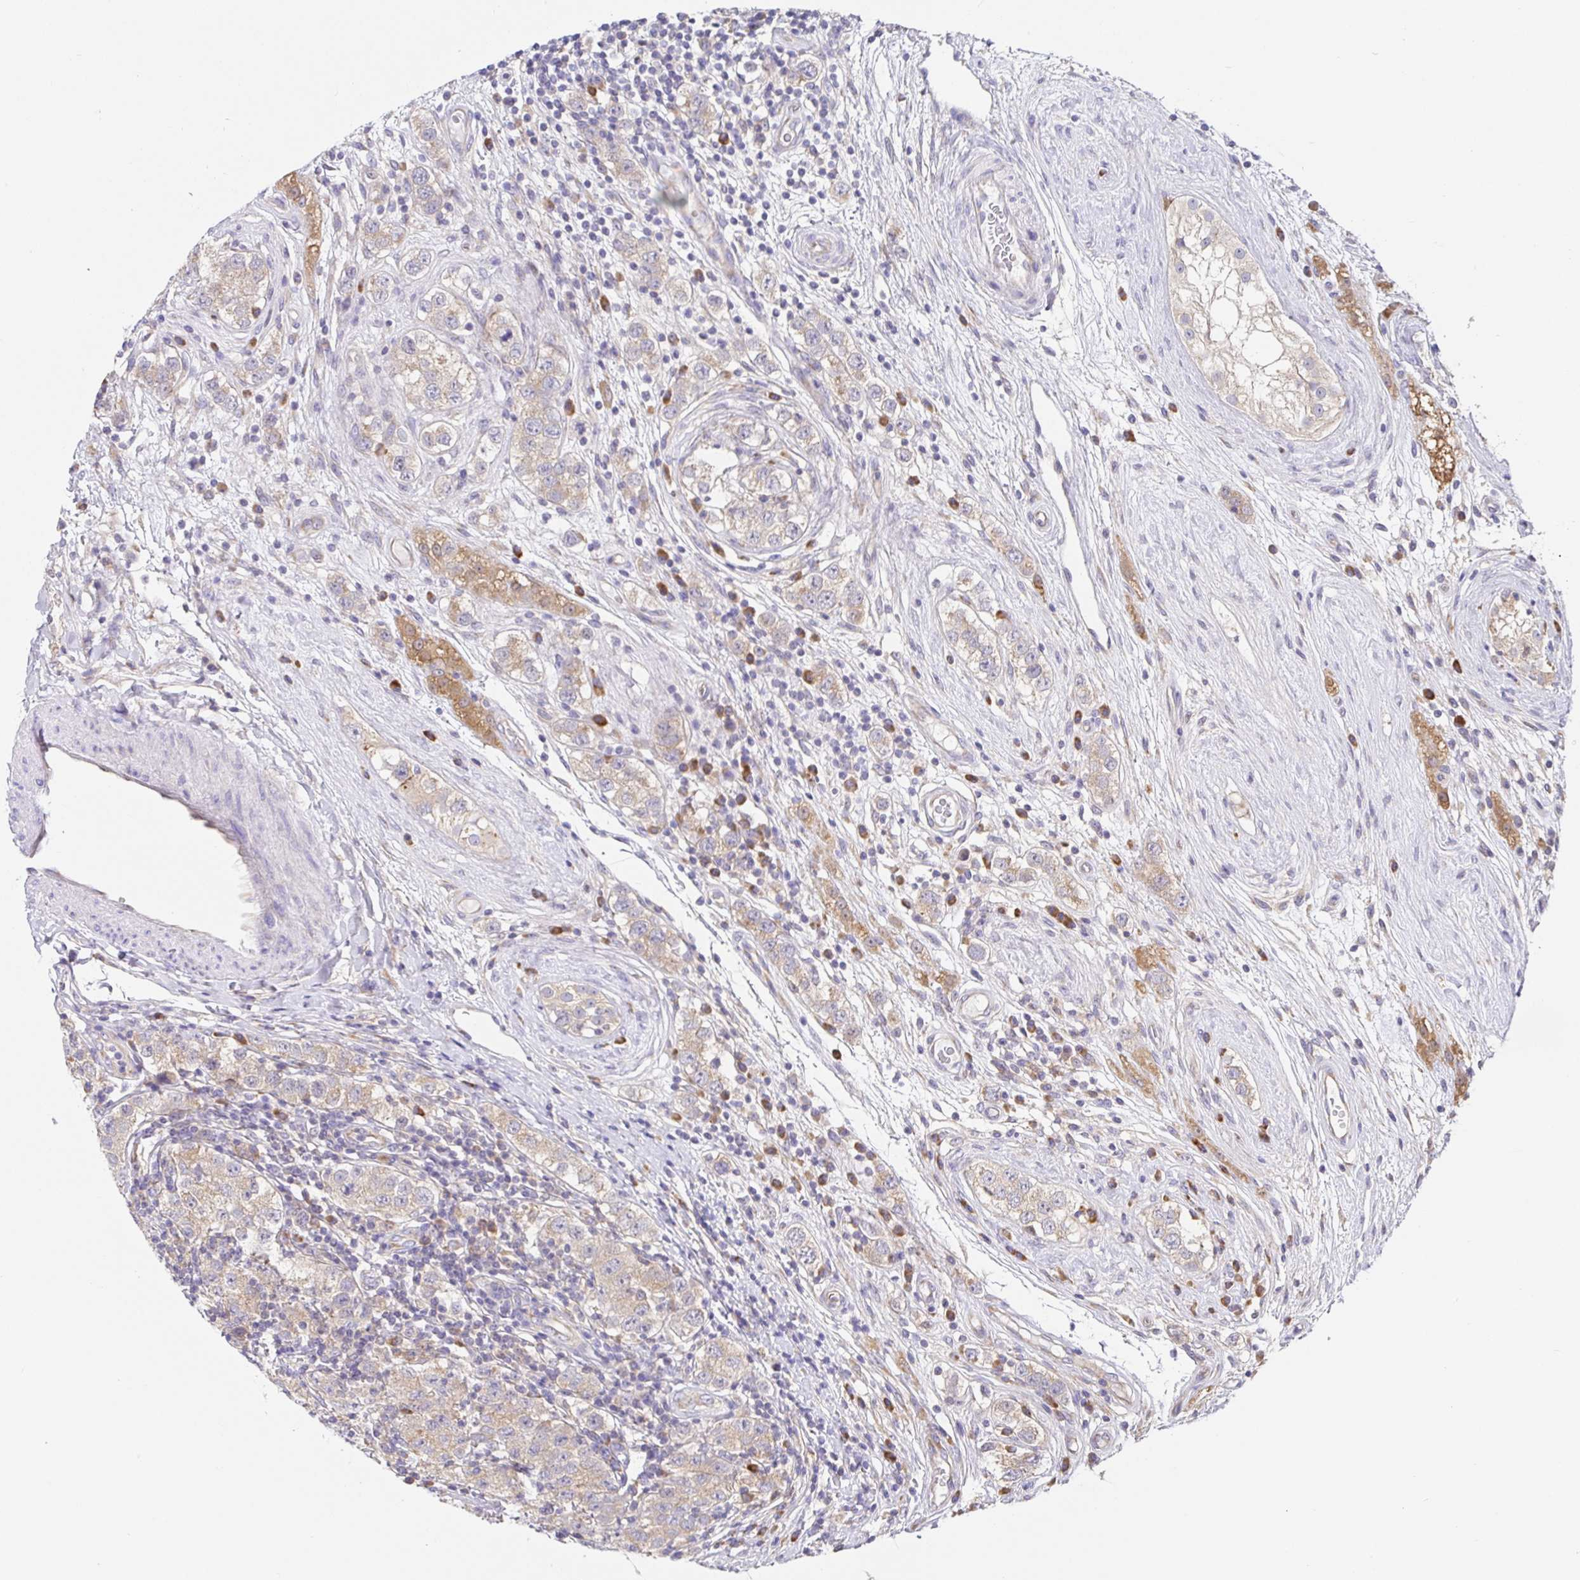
{"staining": {"intensity": "negative", "quantity": "none", "location": "none"}, "tissue": "testis cancer", "cell_type": "Tumor cells", "image_type": "cancer", "snomed": [{"axis": "morphology", "description": "Seminoma, NOS"}, {"axis": "topography", "description": "Testis"}], "caption": "Tumor cells are negative for brown protein staining in seminoma (testis). (Brightfield microscopy of DAB immunohistochemistry at high magnification).", "gene": "PDPK1", "patient": {"sex": "male", "age": 34}}